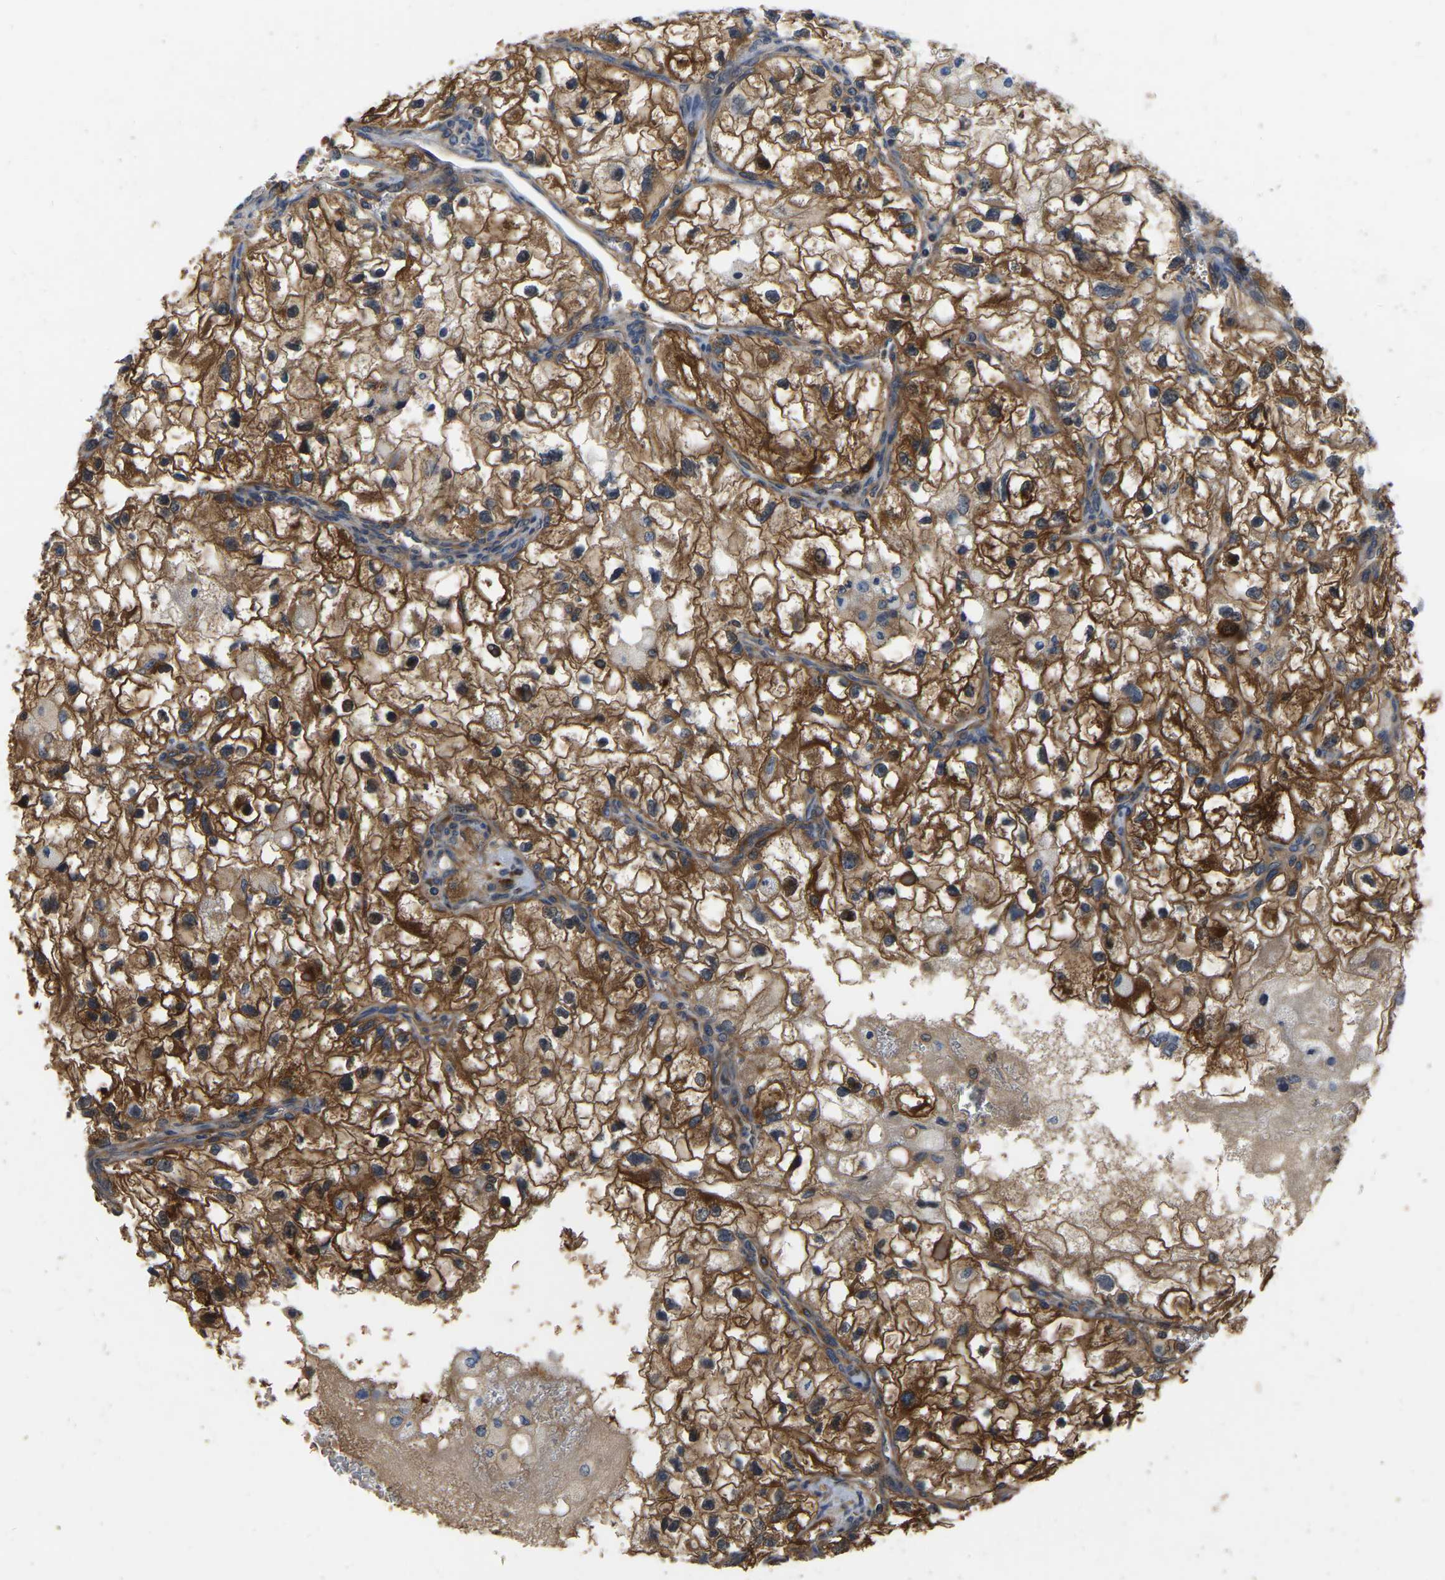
{"staining": {"intensity": "strong", "quantity": ">75%", "location": "cytoplasmic/membranous"}, "tissue": "renal cancer", "cell_type": "Tumor cells", "image_type": "cancer", "snomed": [{"axis": "morphology", "description": "Adenocarcinoma, NOS"}, {"axis": "topography", "description": "Kidney"}], "caption": "Brown immunohistochemical staining in human adenocarcinoma (renal) displays strong cytoplasmic/membranous staining in approximately >75% of tumor cells. The protein is stained brown, and the nuclei are stained in blue (DAB (3,3'-diaminobenzidine) IHC with brightfield microscopy, high magnification).", "gene": "GARS1", "patient": {"sex": "female", "age": 70}}